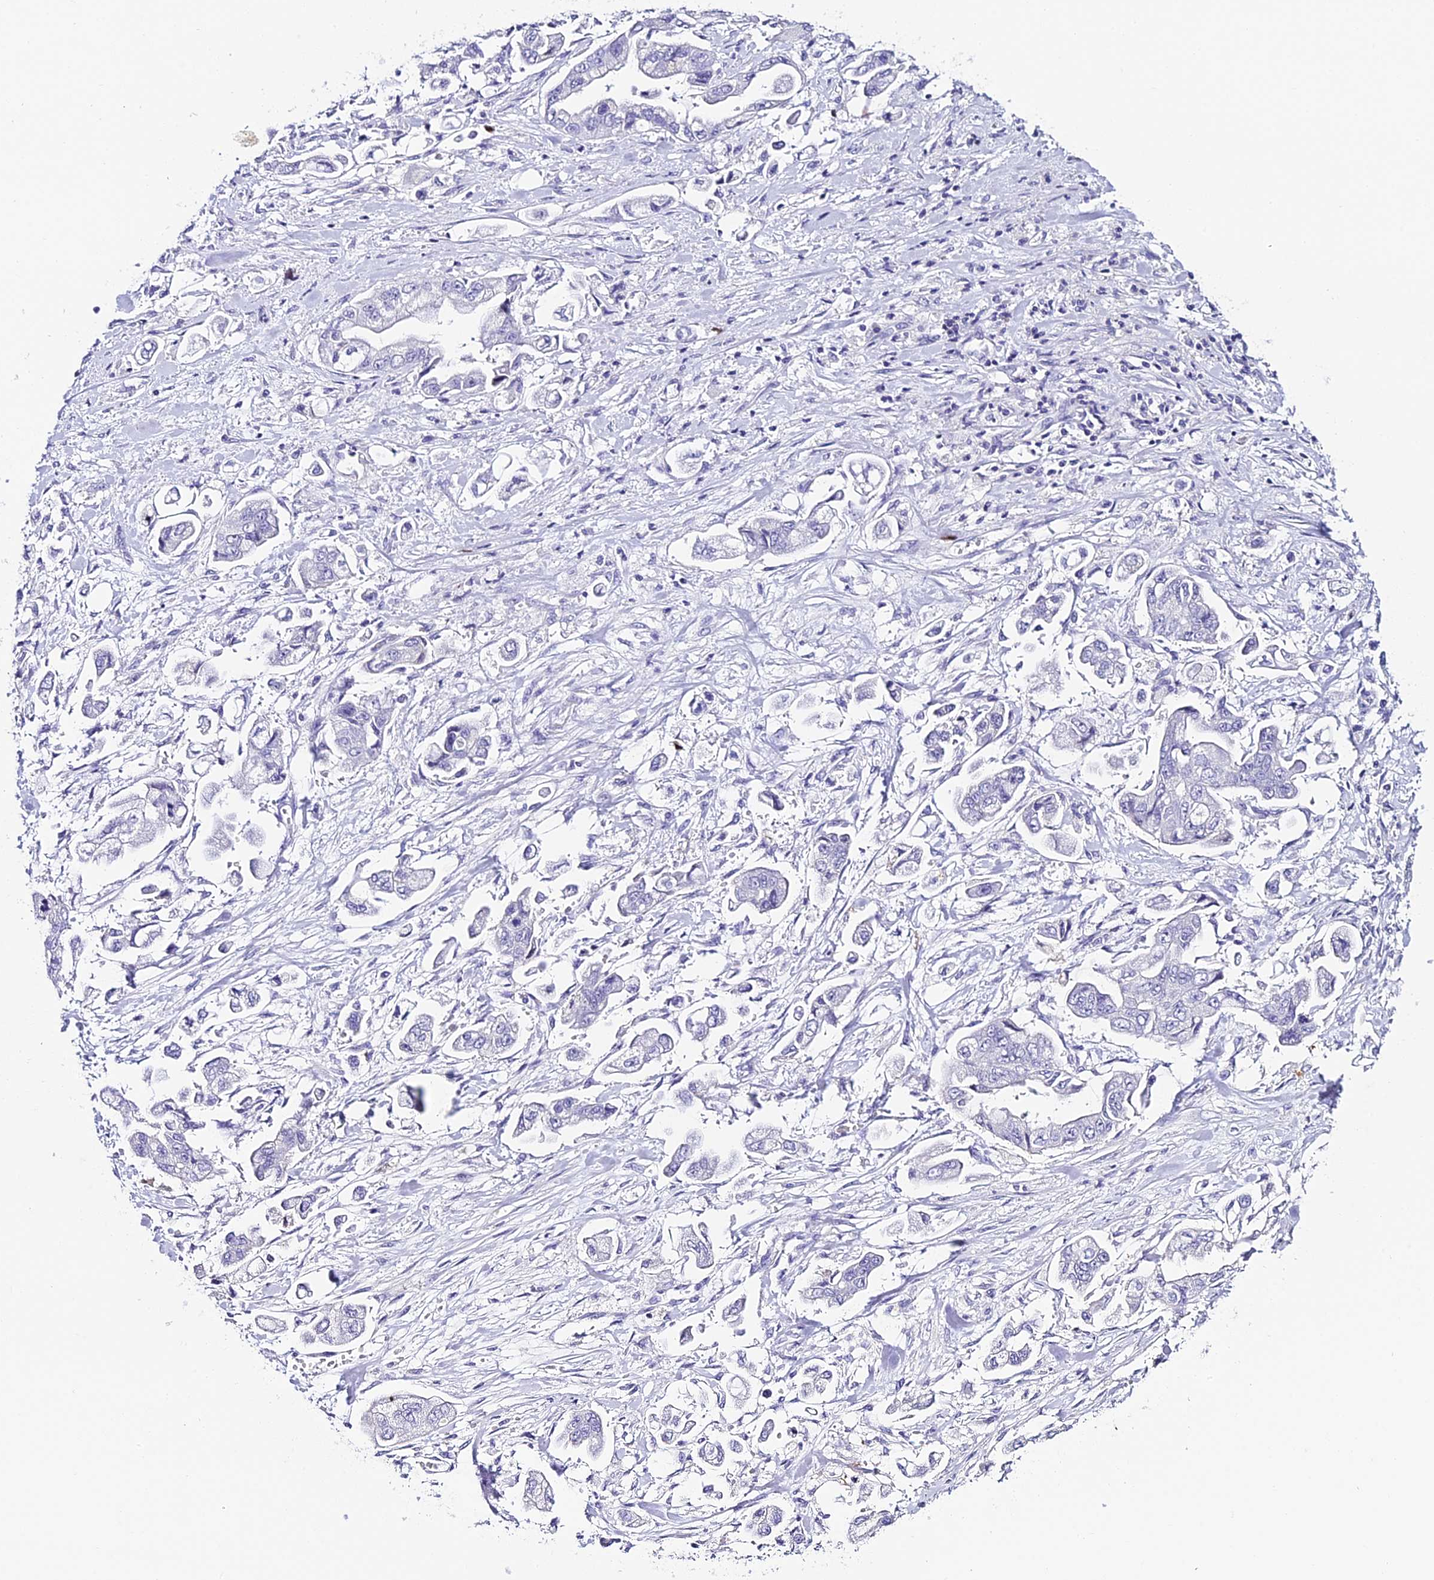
{"staining": {"intensity": "negative", "quantity": "none", "location": "none"}, "tissue": "stomach cancer", "cell_type": "Tumor cells", "image_type": "cancer", "snomed": [{"axis": "morphology", "description": "Adenocarcinoma, NOS"}, {"axis": "topography", "description": "Stomach"}], "caption": "The micrograph exhibits no significant staining in tumor cells of adenocarcinoma (stomach).", "gene": "C12orf29", "patient": {"sex": "male", "age": 62}}